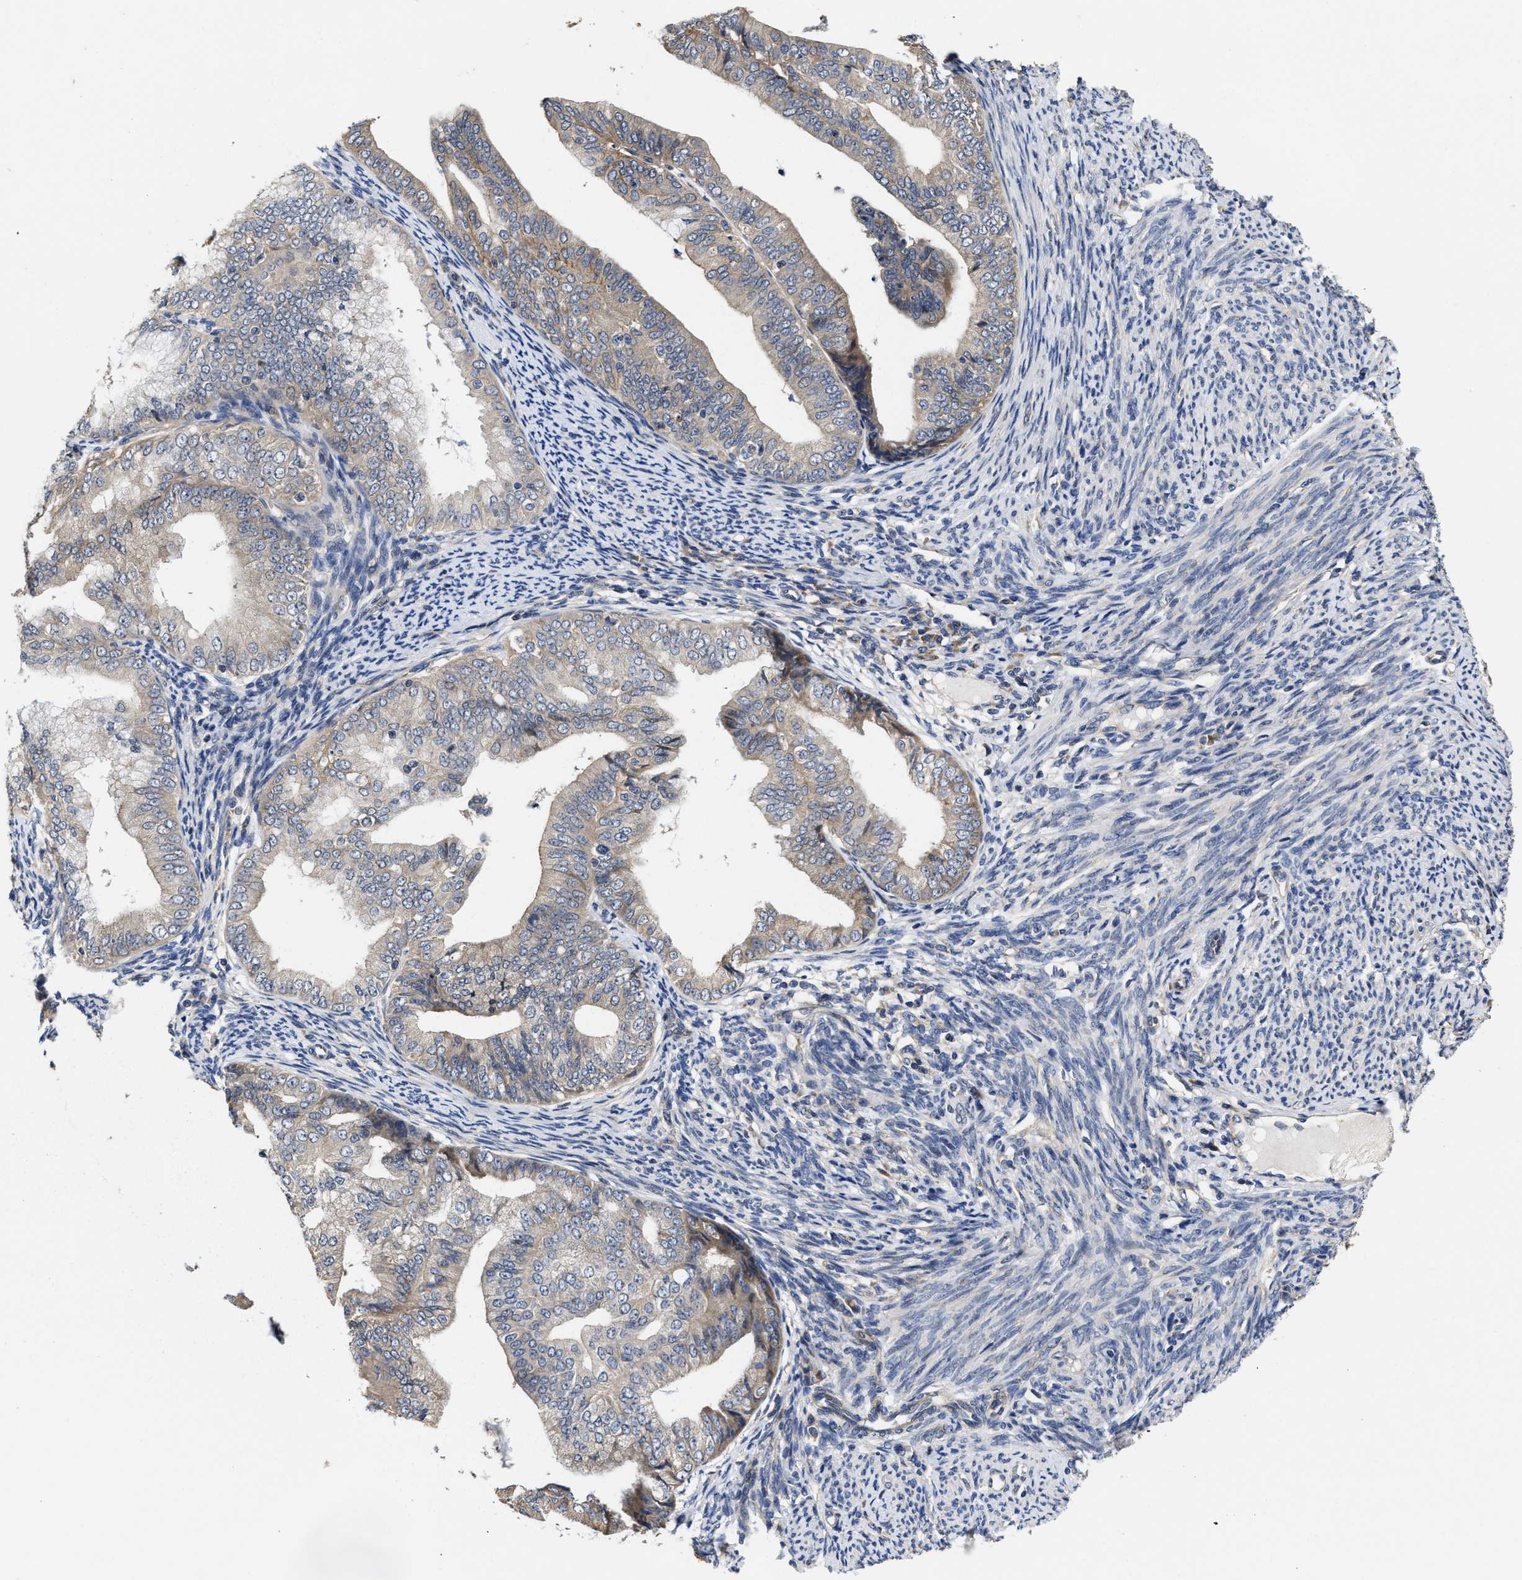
{"staining": {"intensity": "weak", "quantity": "<25%", "location": "cytoplasmic/membranous"}, "tissue": "endometrial cancer", "cell_type": "Tumor cells", "image_type": "cancer", "snomed": [{"axis": "morphology", "description": "Adenocarcinoma, NOS"}, {"axis": "topography", "description": "Endometrium"}], "caption": "Endometrial adenocarcinoma stained for a protein using IHC displays no staining tumor cells.", "gene": "TRAF6", "patient": {"sex": "female", "age": 63}}